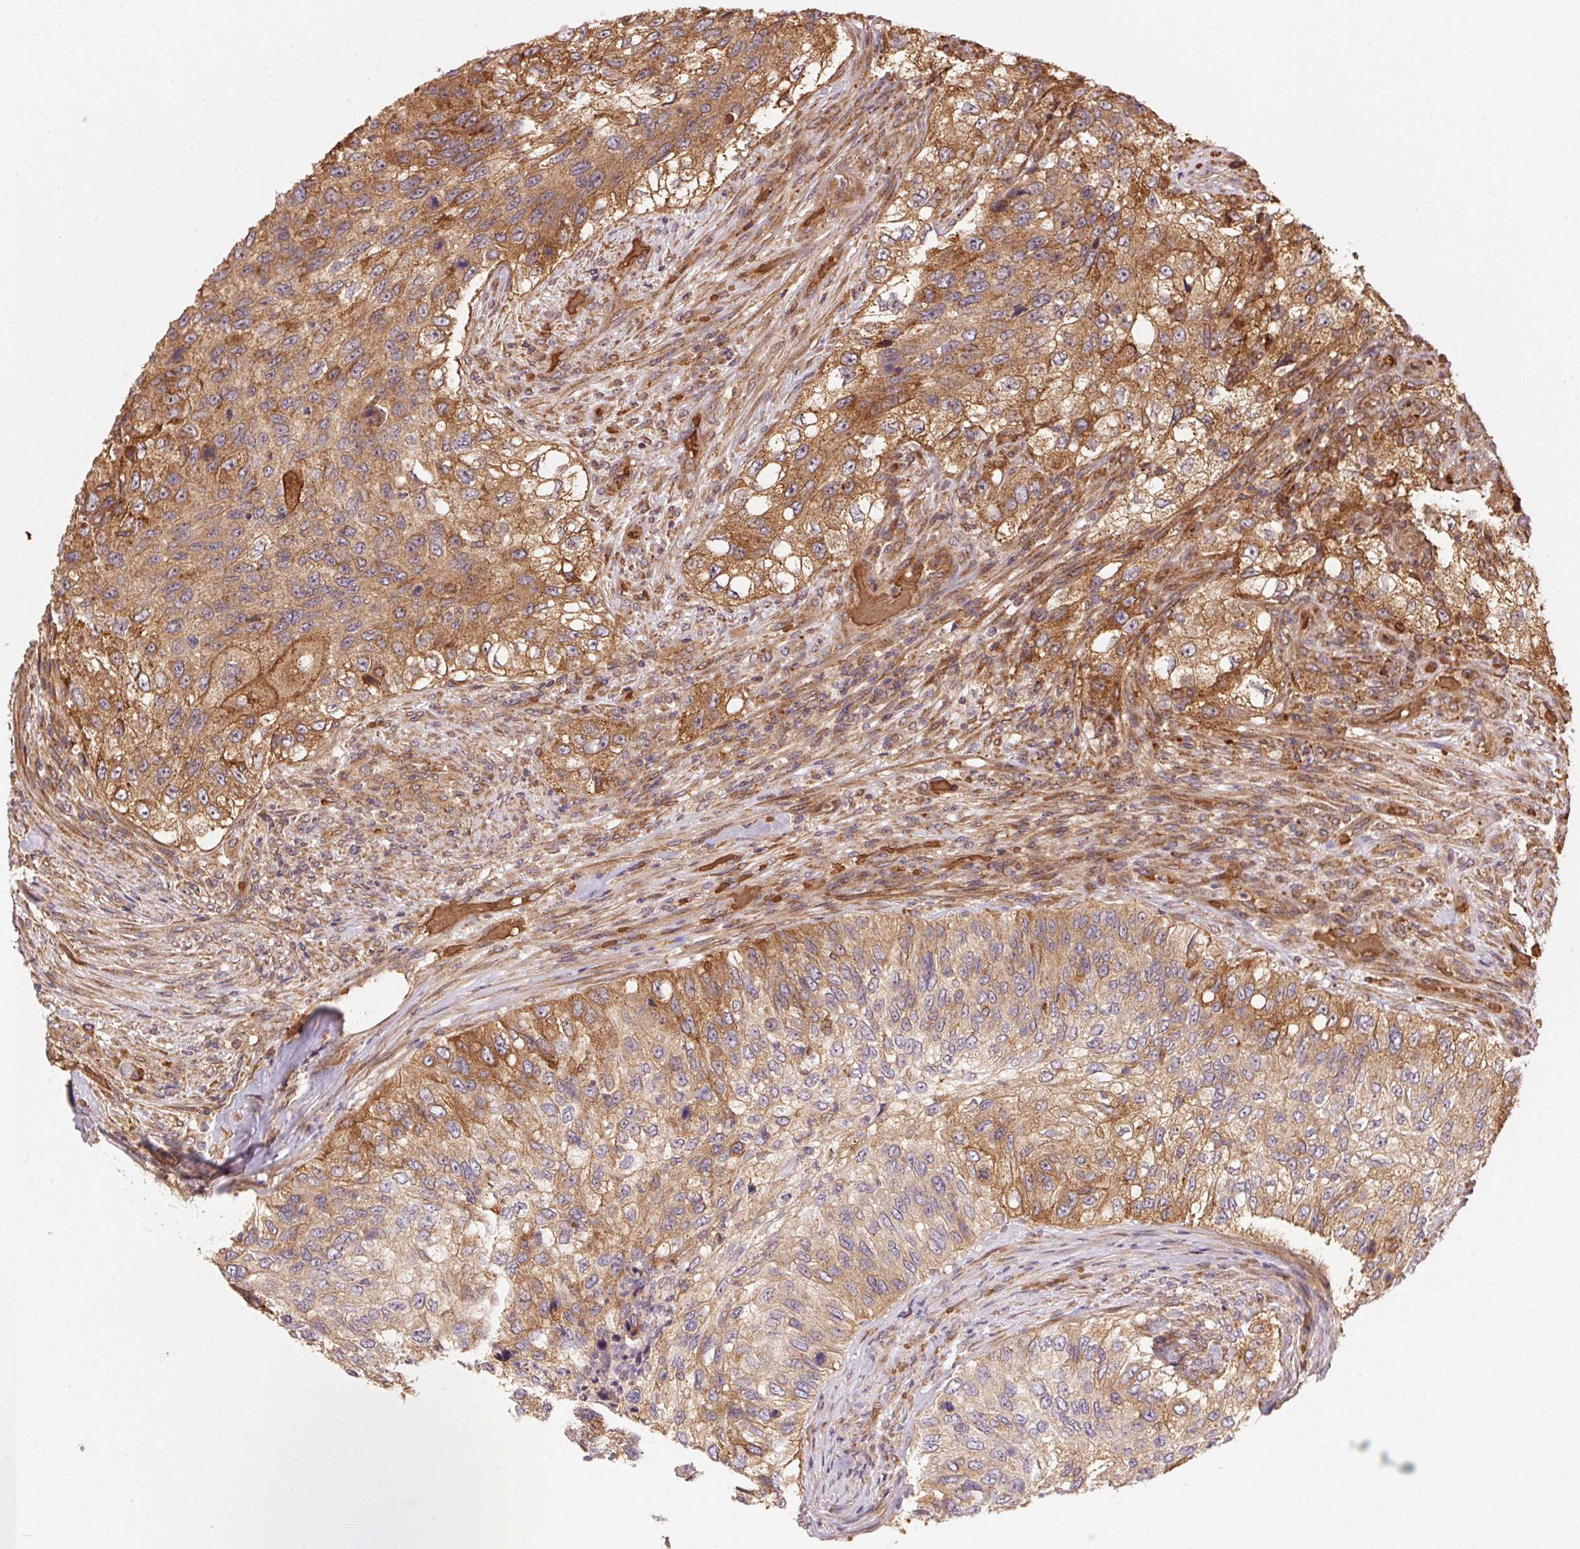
{"staining": {"intensity": "moderate", "quantity": ">75%", "location": "cytoplasmic/membranous"}, "tissue": "urothelial cancer", "cell_type": "Tumor cells", "image_type": "cancer", "snomed": [{"axis": "morphology", "description": "Urothelial carcinoma, High grade"}, {"axis": "topography", "description": "Urinary bladder"}], "caption": "Brown immunohistochemical staining in human urothelial cancer shows moderate cytoplasmic/membranous staining in approximately >75% of tumor cells.", "gene": "USE1", "patient": {"sex": "female", "age": 60}}